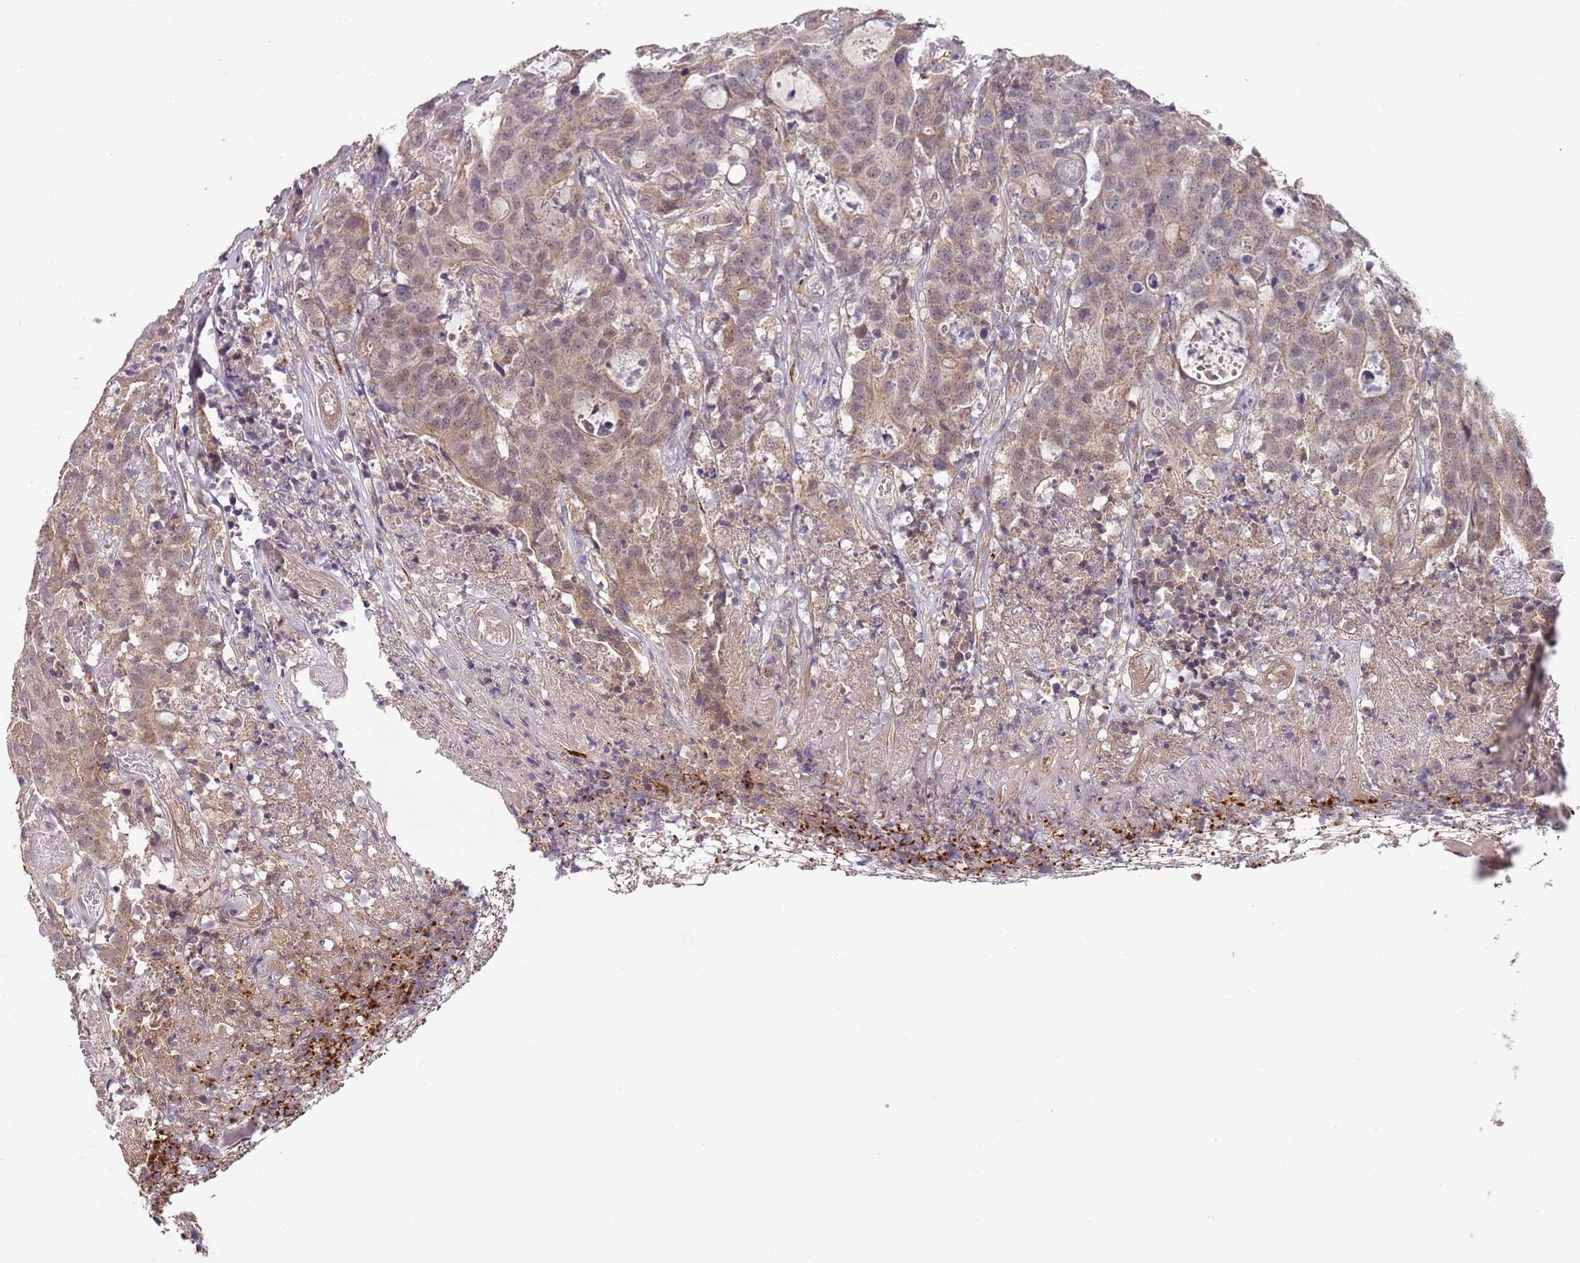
{"staining": {"intensity": "weak", "quantity": ">75%", "location": "cytoplasmic/membranous,nuclear"}, "tissue": "colorectal cancer", "cell_type": "Tumor cells", "image_type": "cancer", "snomed": [{"axis": "morphology", "description": "Adenocarcinoma, NOS"}, {"axis": "topography", "description": "Colon"}], "caption": "Immunohistochemical staining of colorectal cancer (adenocarcinoma) displays weak cytoplasmic/membranous and nuclear protein expression in about >75% of tumor cells.", "gene": "LIN37", "patient": {"sex": "male", "age": 83}}